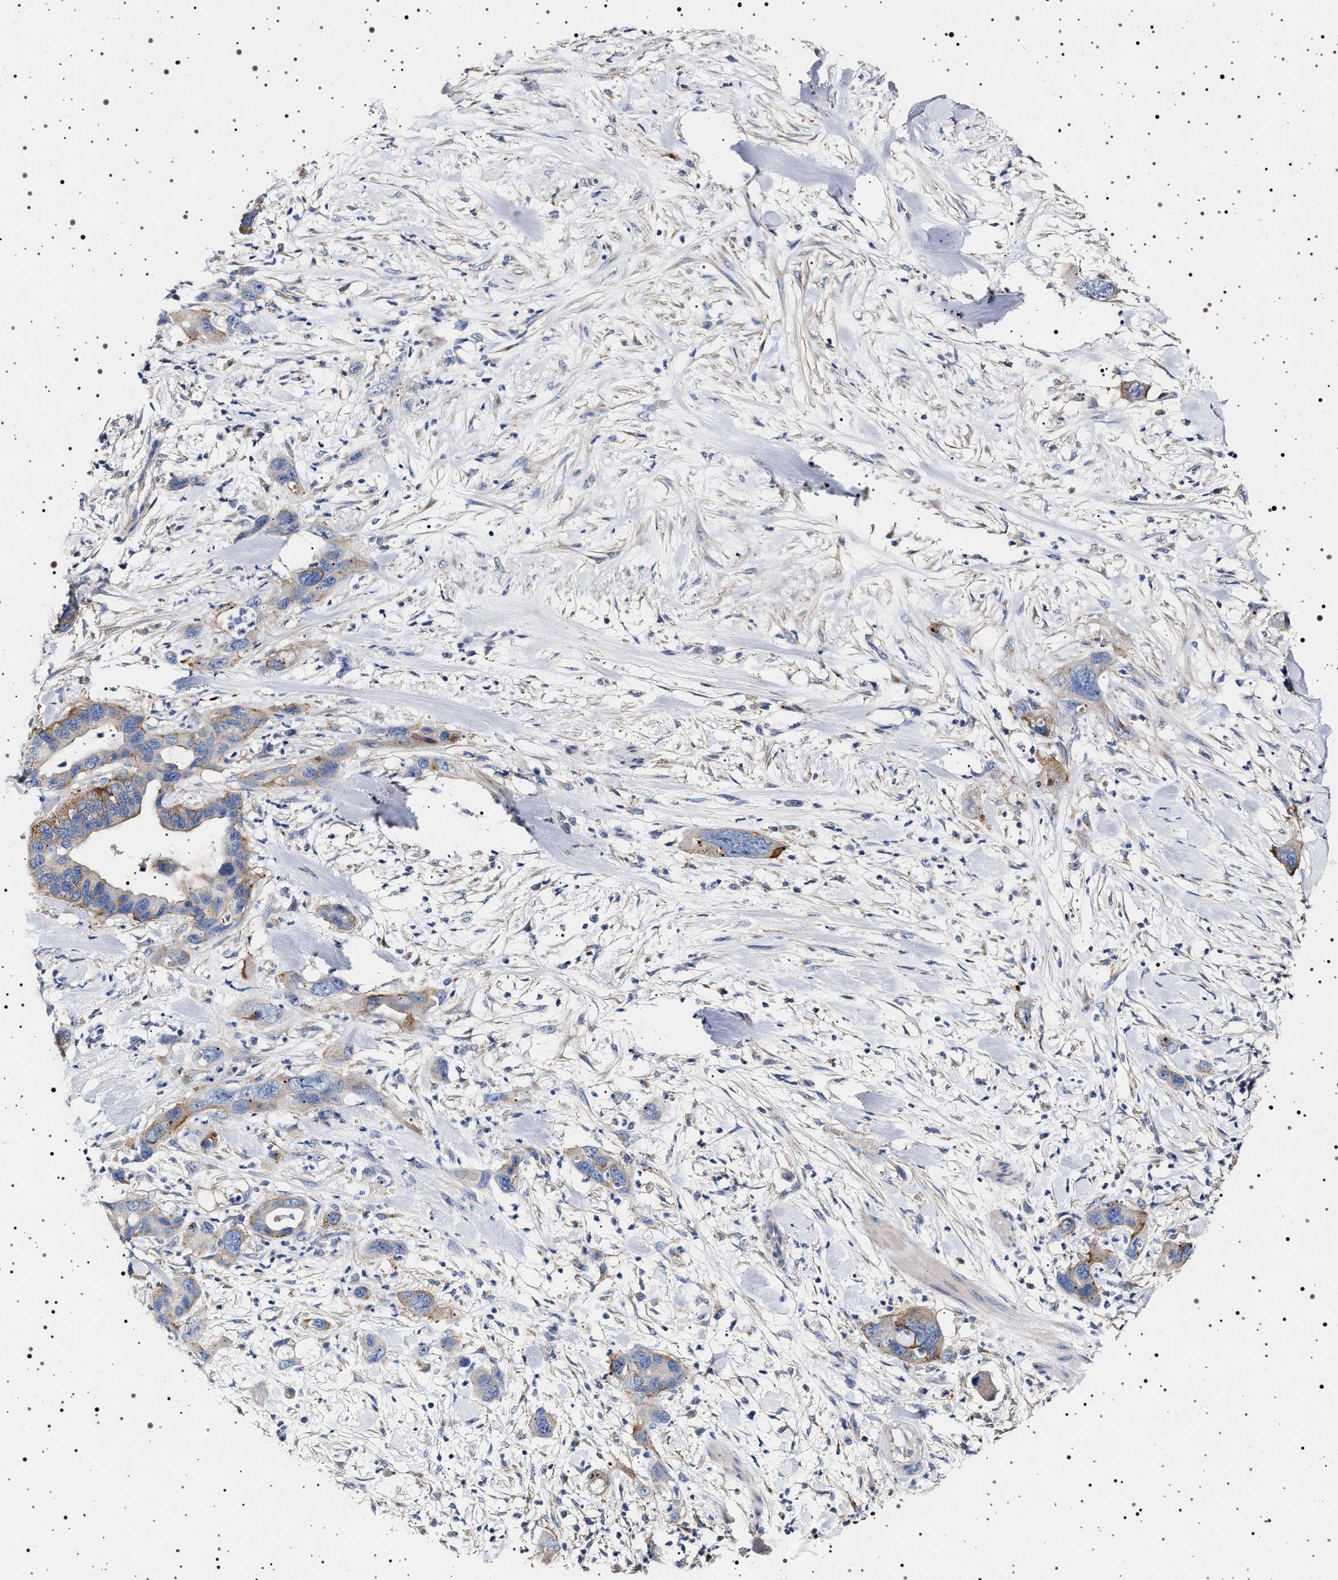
{"staining": {"intensity": "moderate", "quantity": "25%-75%", "location": "cytoplasmic/membranous"}, "tissue": "pancreatic cancer", "cell_type": "Tumor cells", "image_type": "cancer", "snomed": [{"axis": "morphology", "description": "Adenocarcinoma, NOS"}, {"axis": "topography", "description": "Pancreas"}], "caption": "Protein expression analysis of human pancreatic cancer reveals moderate cytoplasmic/membranous expression in about 25%-75% of tumor cells.", "gene": "NAALADL2", "patient": {"sex": "female", "age": 71}}